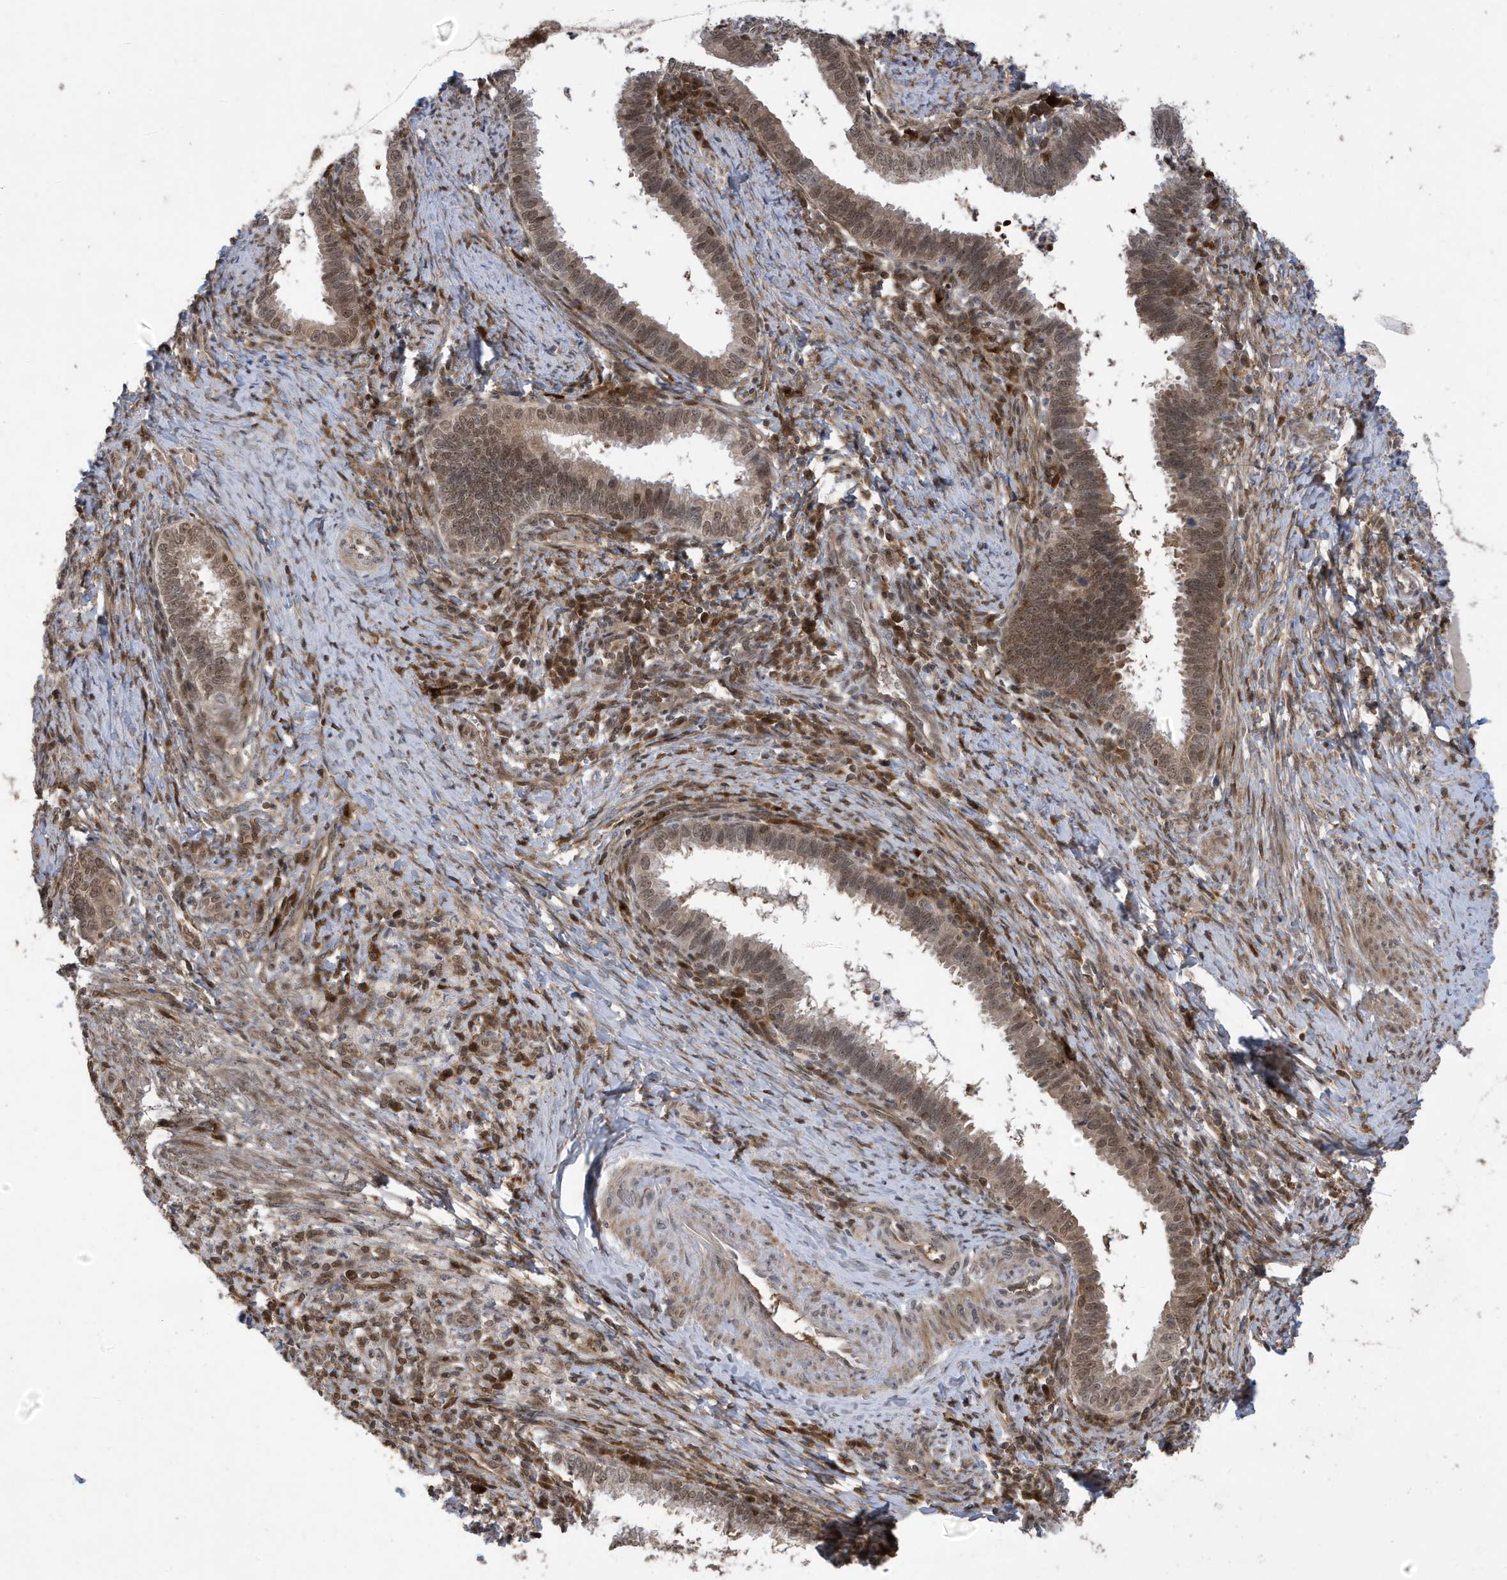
{"staining": {"intensity": "moderate", "quantity": ">75%", "location": "nuclear"}, "tissue": "cervical cancer", "cell_type": "Tumor cells", "image_type": "cancer", "snomed": [{"axis": "morphology", "description": "Adenocarcinoma, NOS"}, {"axis": "topography", "description": "Cervix"}], "caption": "The image displays immunohistochemical staining of cervical cancer. There is moderate nuclear staining is appreciated in about >75% of tumor cells.", "gene": "UBQLN1", "patient": {"sex": "female", "age": 36}}